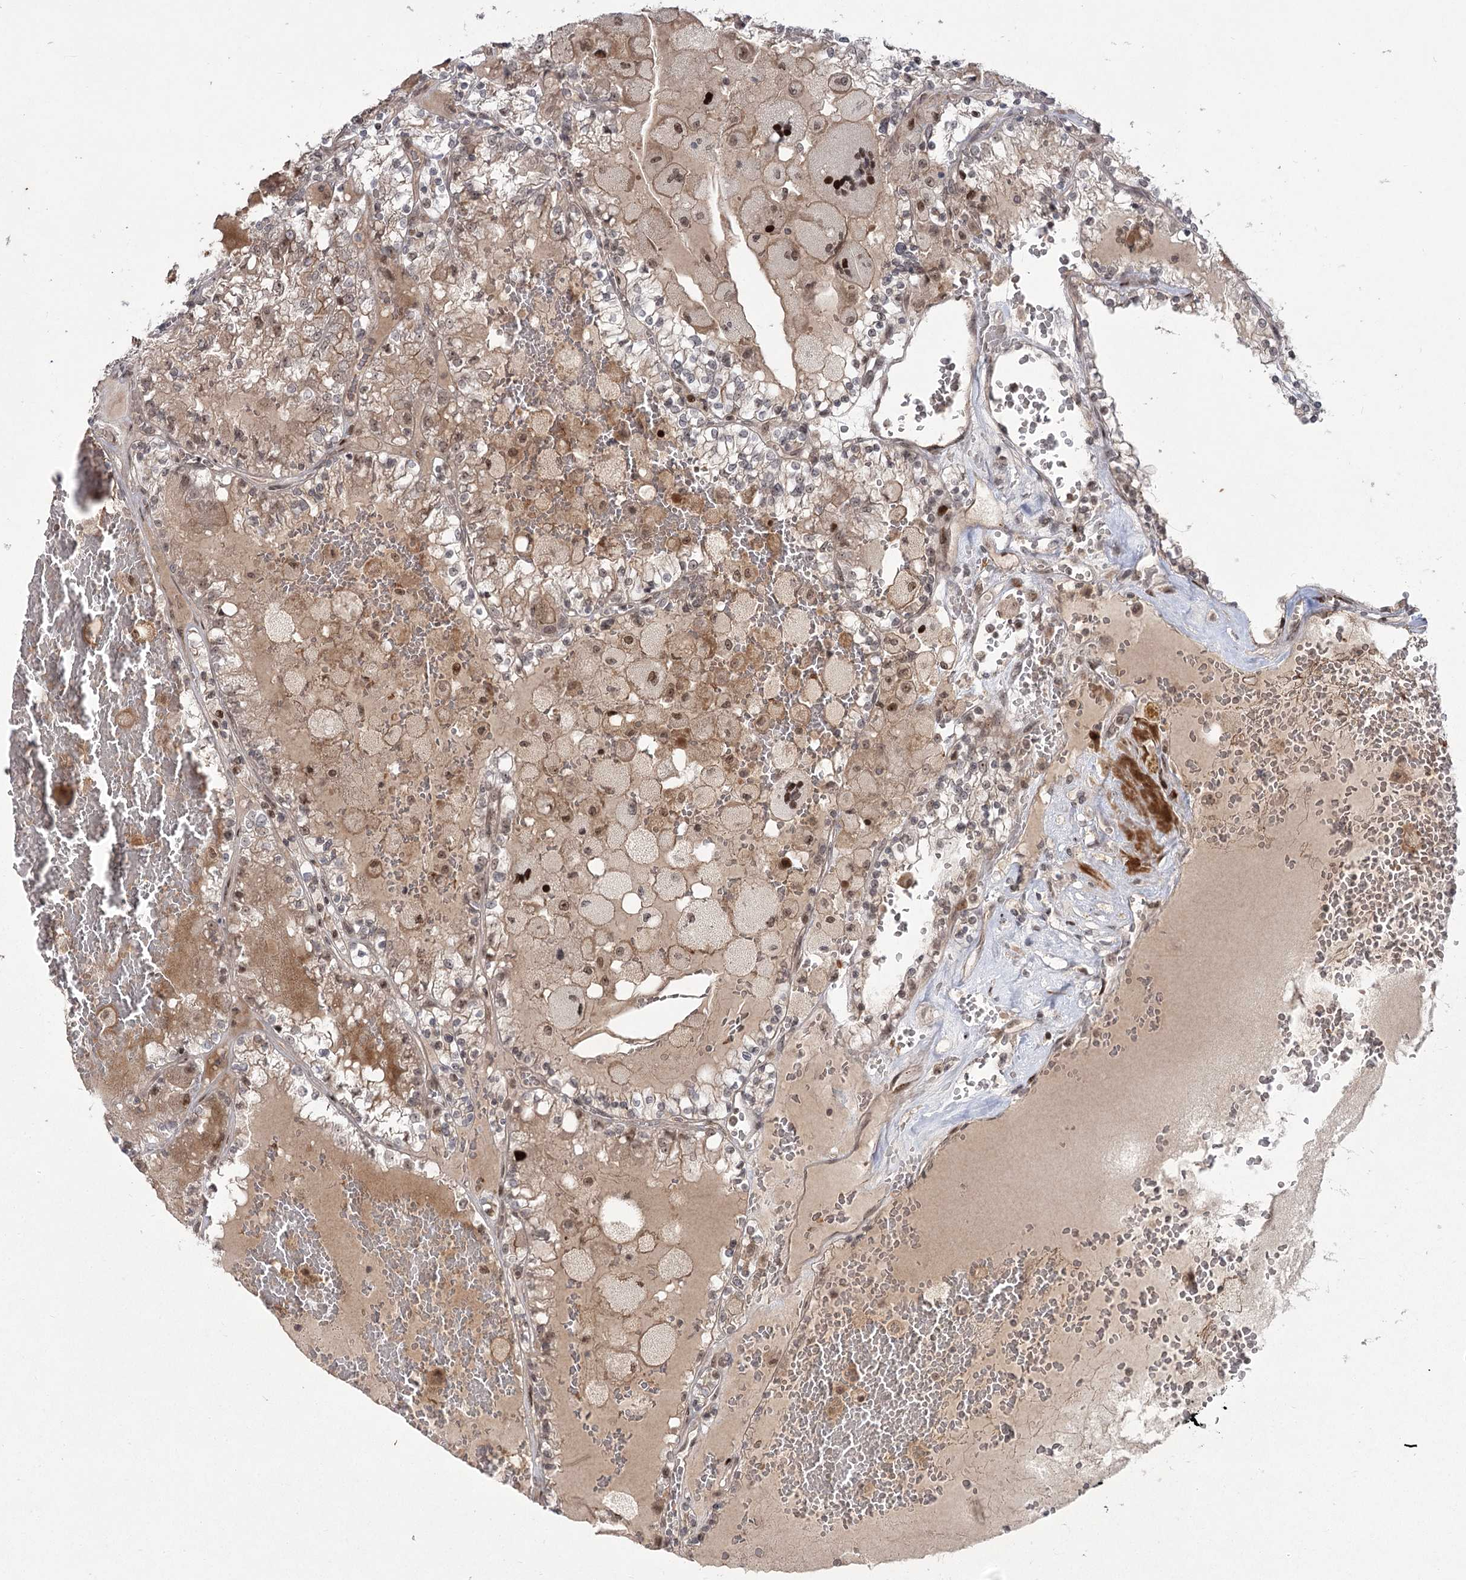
{"staining": {"intensity": "moderate", "quantity": "<25%", "location": "nuclear"}, "tissue": "renal cancer", "cell_type": "Tumor cells", "image_type": "cancer", "snomed": [{"axis": "morphology", "description": "Adenocarcinoma, NOS"}, {"axis": "topography", "description": "Kidney"}], "caption": "Brown immunohistochemical staining in adenocarcinoma (renal) shows moderate nuclear staining in about <25% of tumor cells. Immunohistochemistry (ihc) stains the protein in brown and the nuclei are stained blue.", "gene": "HELQ", "patient": {"sex": "female", "age": 56}}